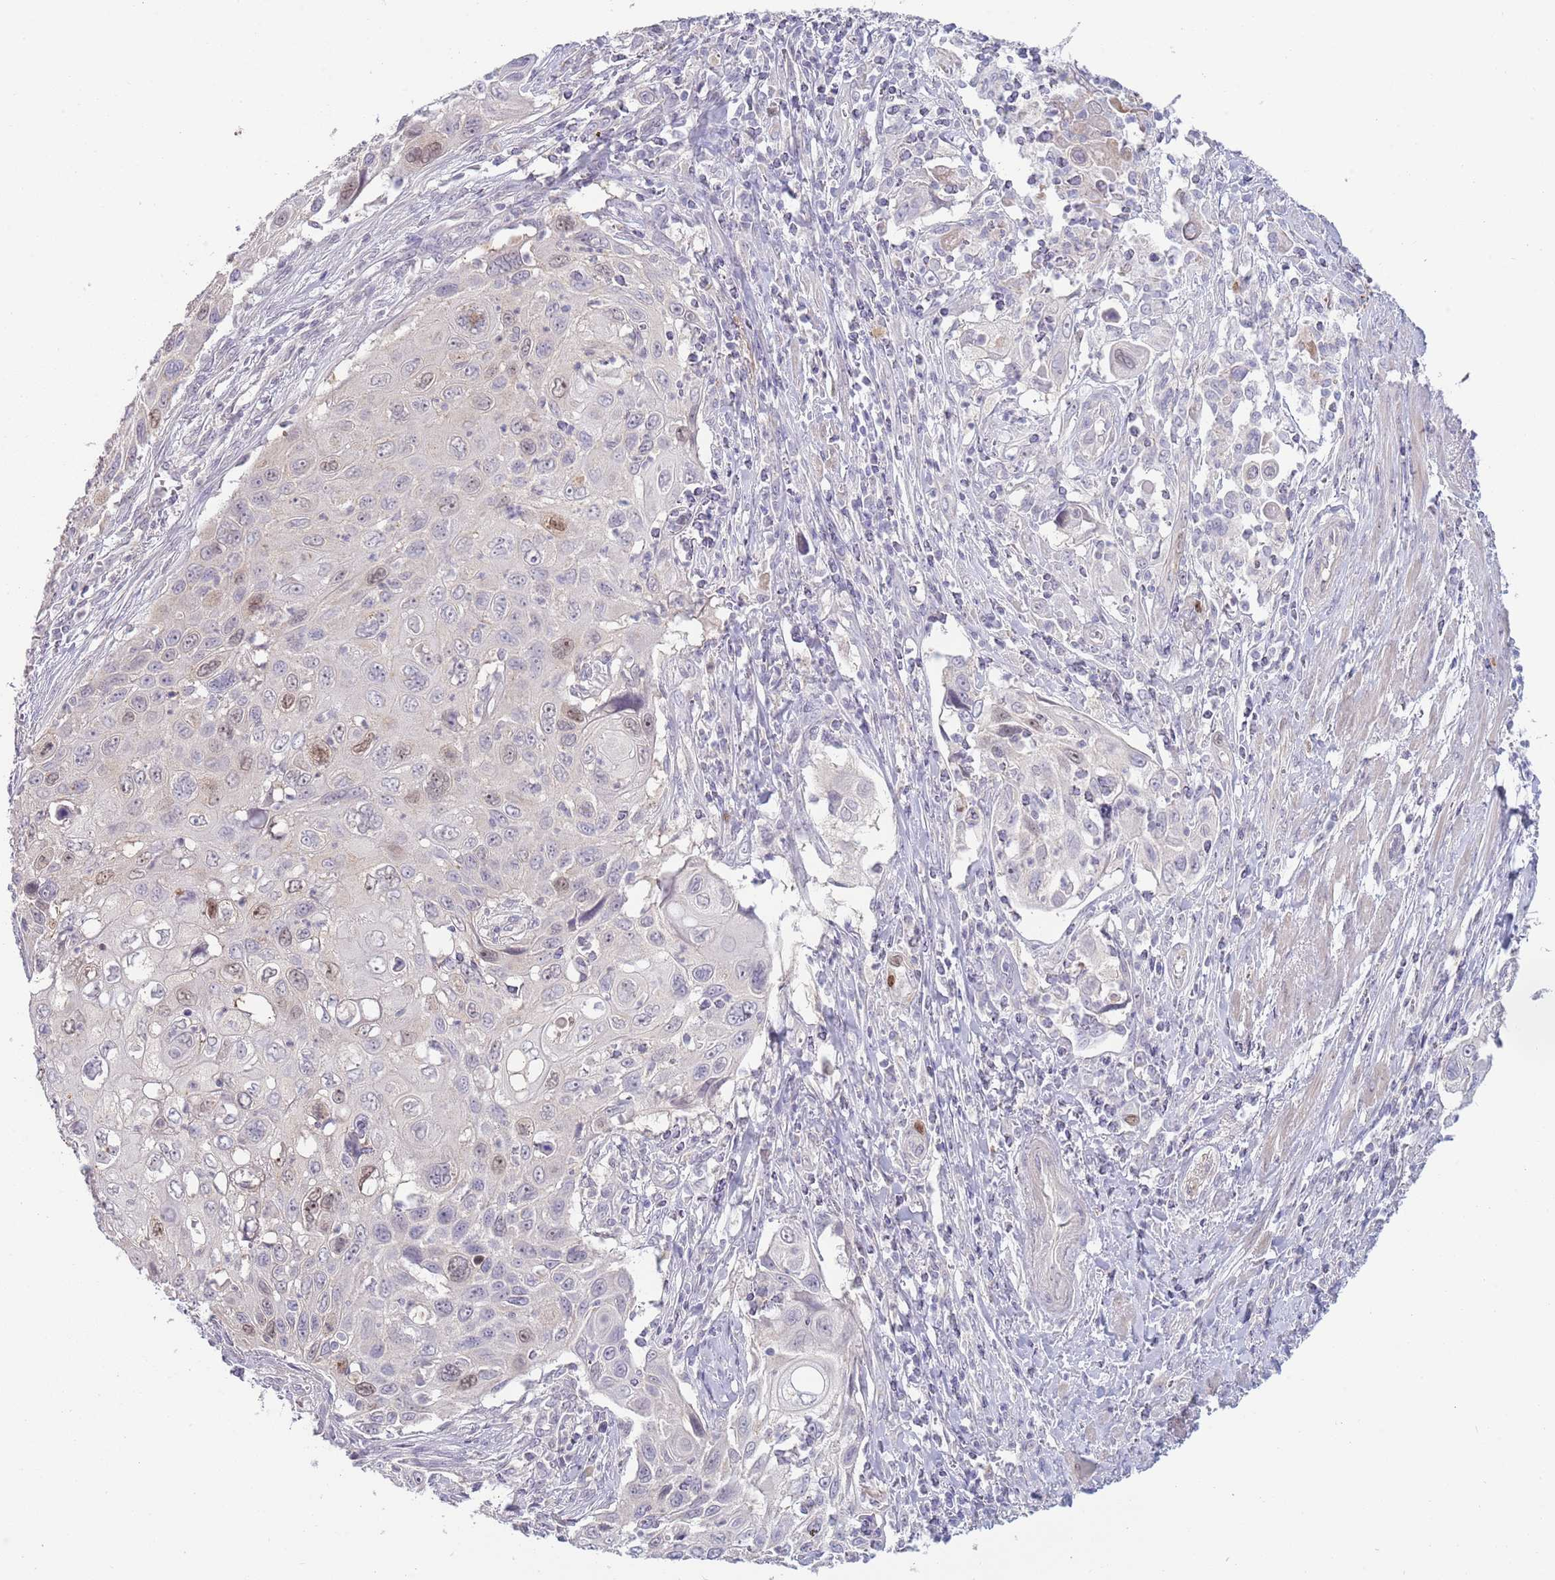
{"staining": {"intensity": "negative", "quantity": "none", "location": "none"}, "tissue": "cervical cancer", "cell_type": "Tumor cells", "image_type": "cancer", "snomed": [{"axis": "morphology", "description": "Squamous cell carcinoma, NOS"}, {"axis": "topography", "description": "Cervix"}], "caption": "Tumor cells are negative for brown protein staining in cervical cancer (squamous cell carcinoma). (Stains: DAB immunohistochemistry (IHC) with hematoxylin counter stain, Microscopy: brightfield microscopy at high magnification).", "gene": "PIMREG", "patient": {"sex": "female", "age": 70}}